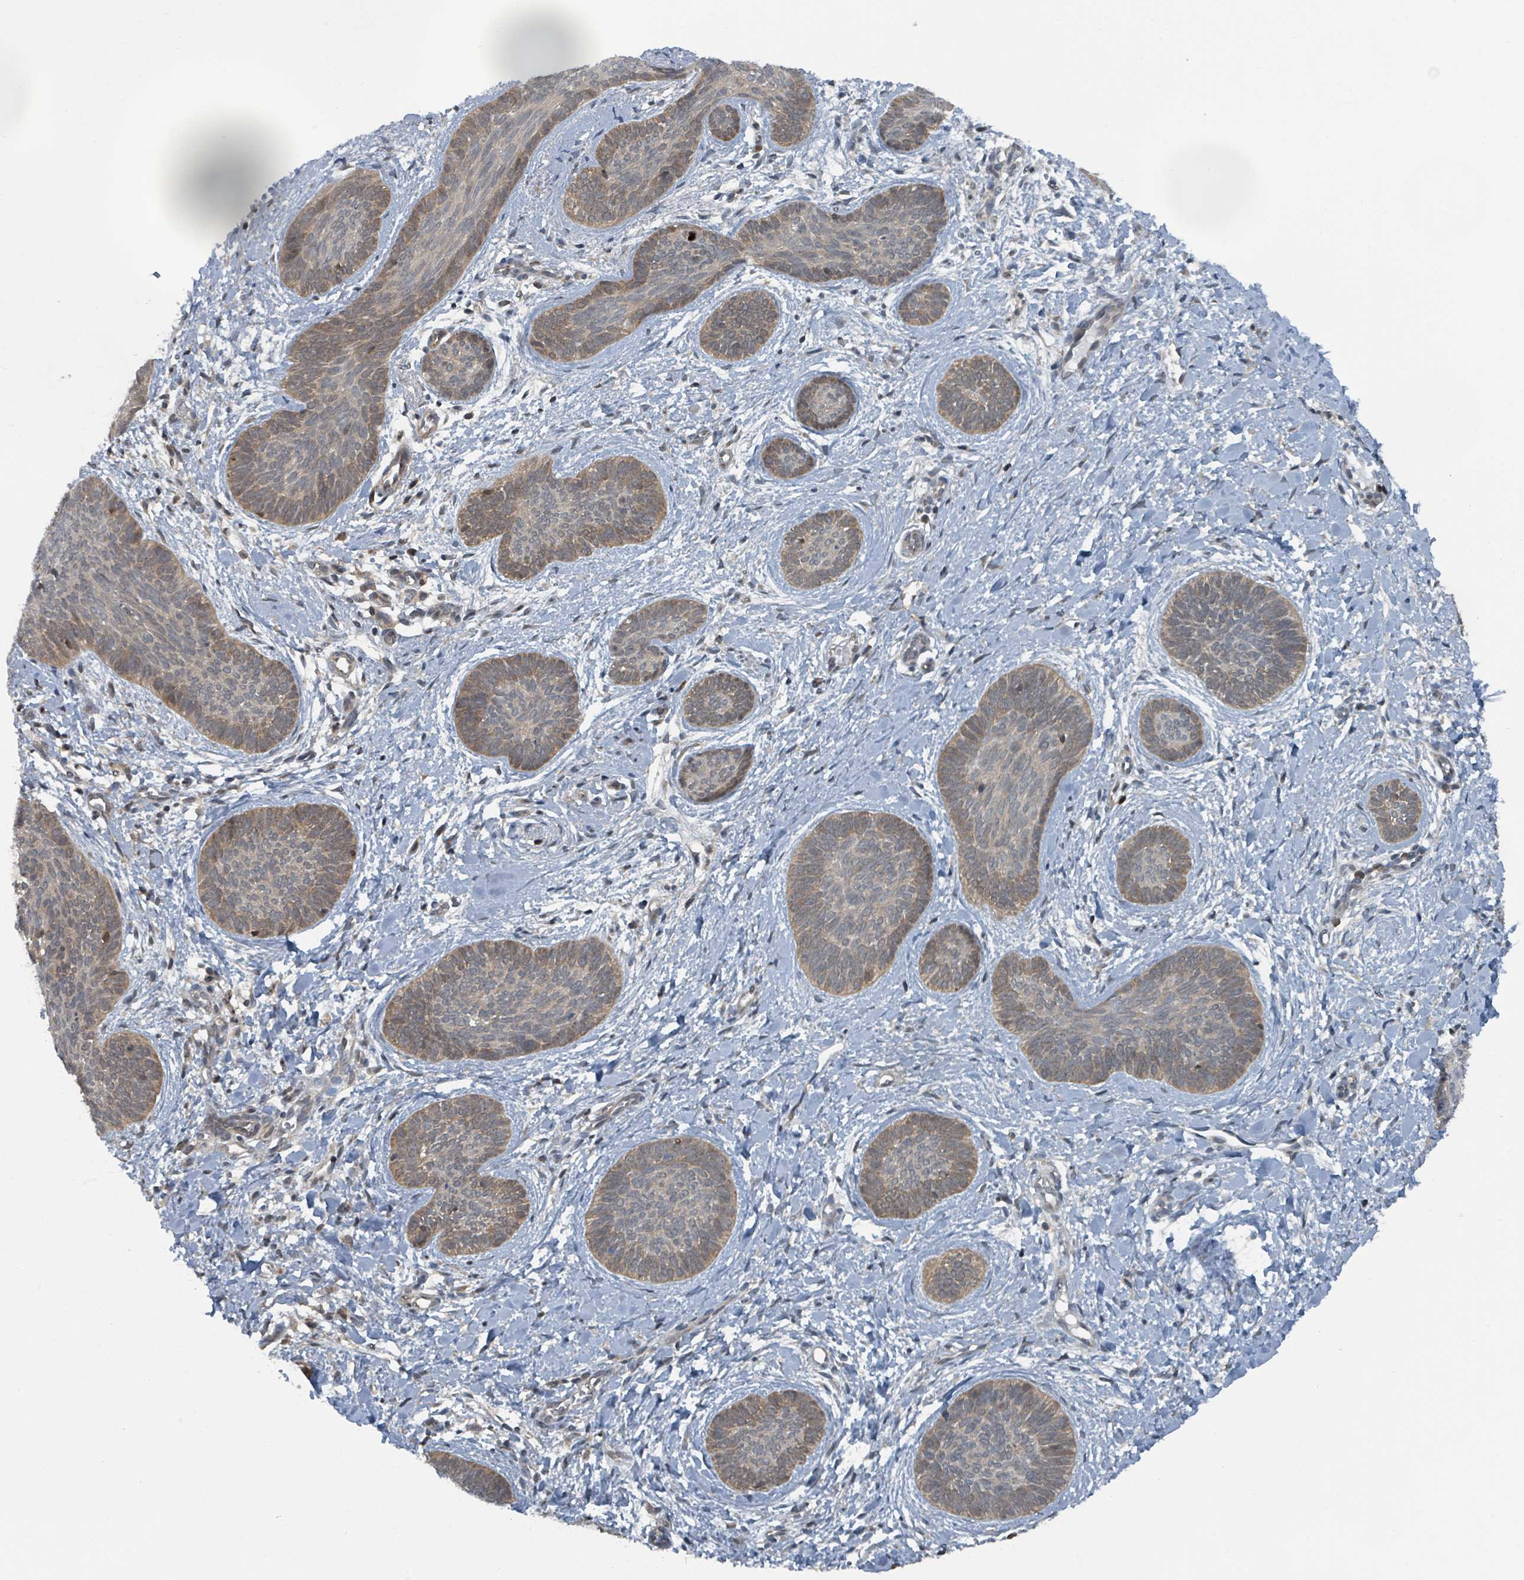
{"staining": {"intensity": "weak", "quantity": ">75%", "location": "cytoplasmic/membranous,nuclear"}, "tissue": "skin cancer", "cell_type": "Tumor cells", "image_type": "cancer", "snomed": [{"axis": "morphology", "description": "Basal cell carcinoma"}, {"axis": "topography", "description": "Skin"}], "caption": "Protein staining of basal cell carcinoma (skin) tissue exhibits weak cytoplasmic/membranous and nuclear expression in approximately >75% of tumor cells.", "gene": "GOLGA7", "patient": {"sex": "female", "age": 81}}